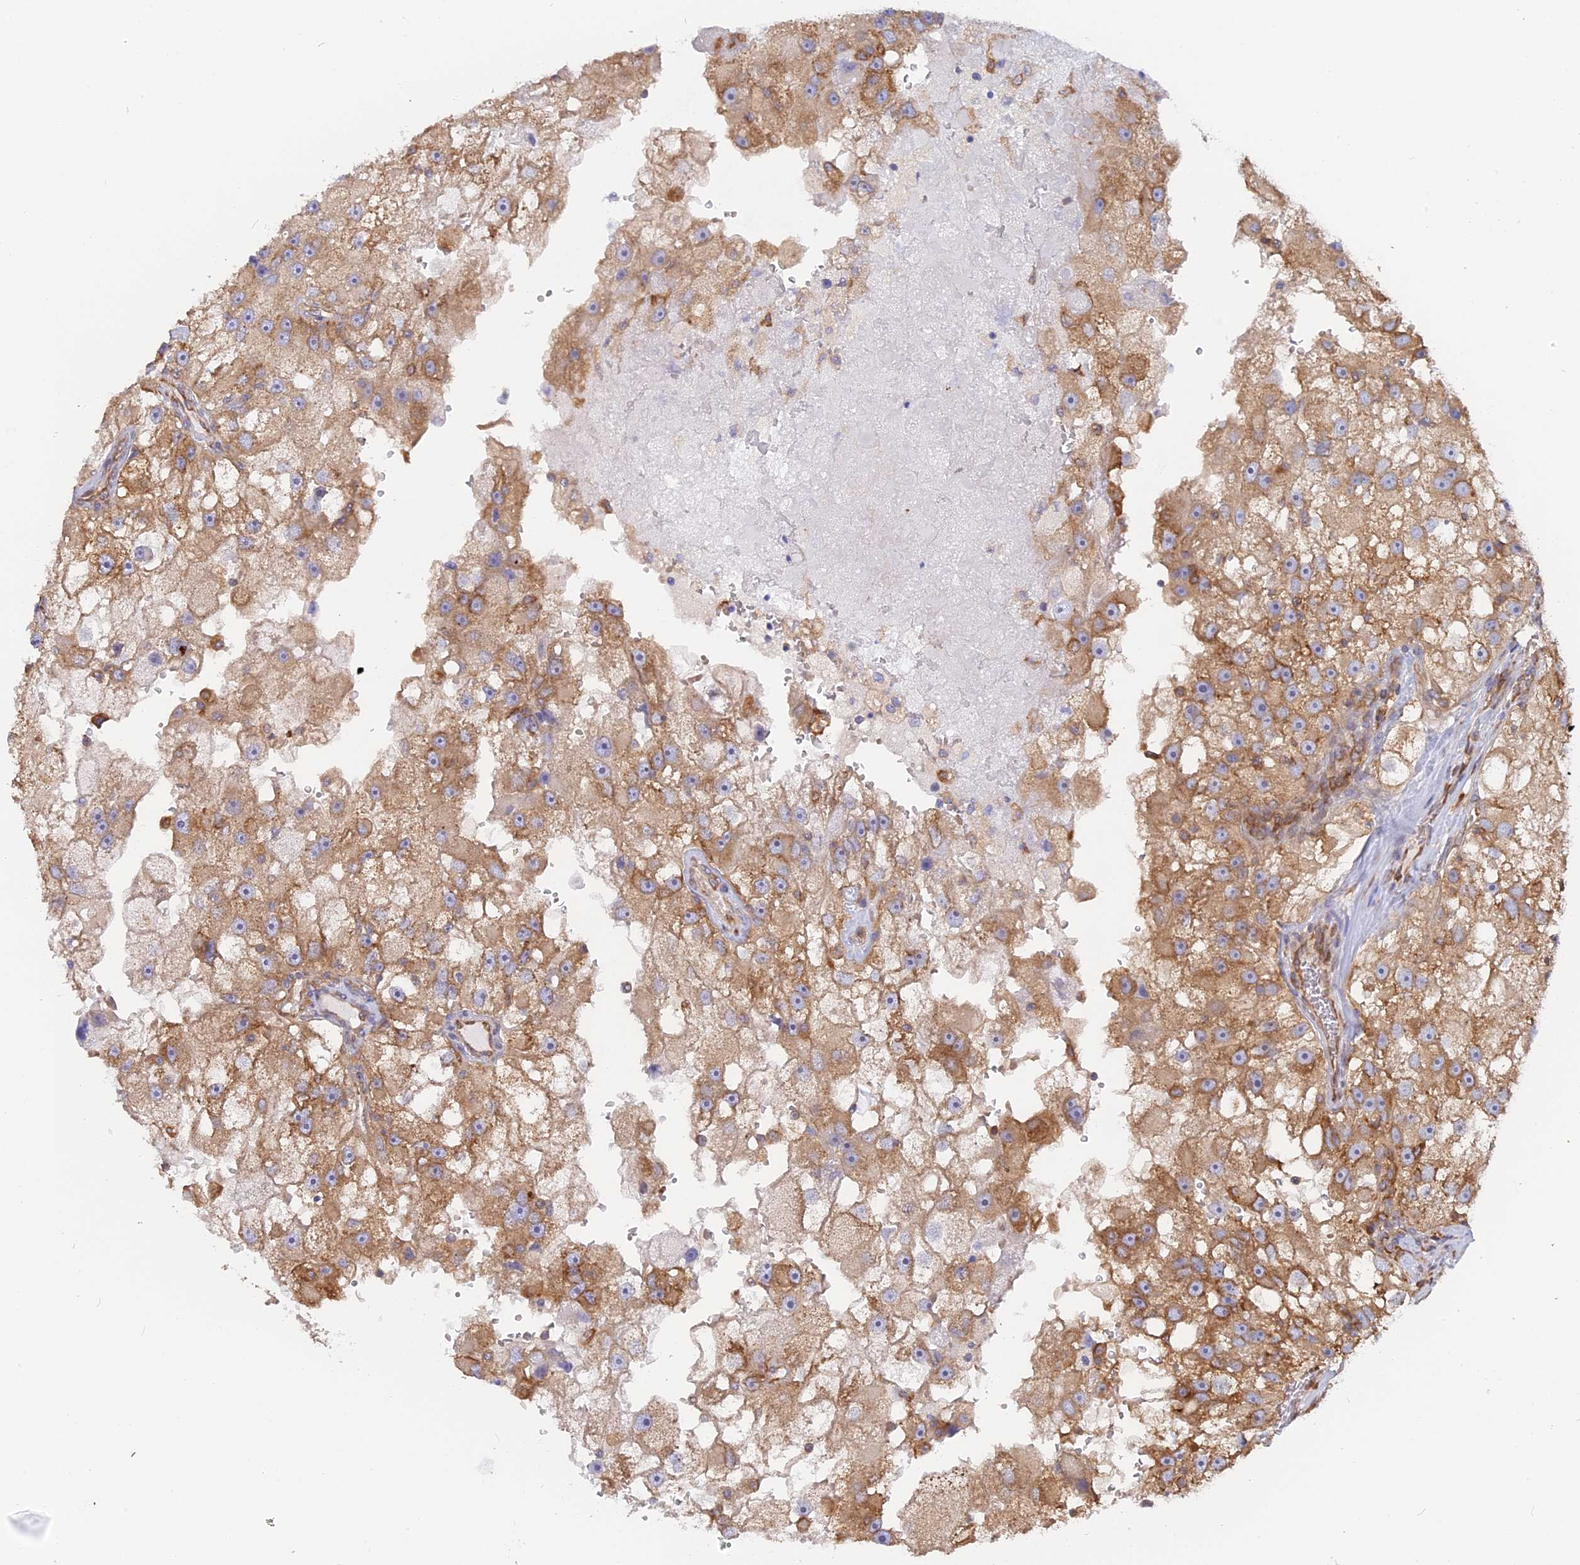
{"staining": {"intensity": "moderate", "quantity": ">75%", "location": "cytoplasmic/membranous"}, "tissue": "renal cancer", "cell_type": "Tumor cells", "image_type": "cancer", "snomed": [{"axis": "morphology", "description": "Adenocarcinoma, NOS"}, {"axis": "topography", "description": "Kidney"}], "caption": "Protein staining of renal cancer tissue reveals moderate cytoplasmic/membranous staining in about >75% of tumor cells. The protein of interest is shown in brown color, while the nuclei are stained blue.", "gene": "GMIP", "patient": {"sex": "male", "age": 63}}